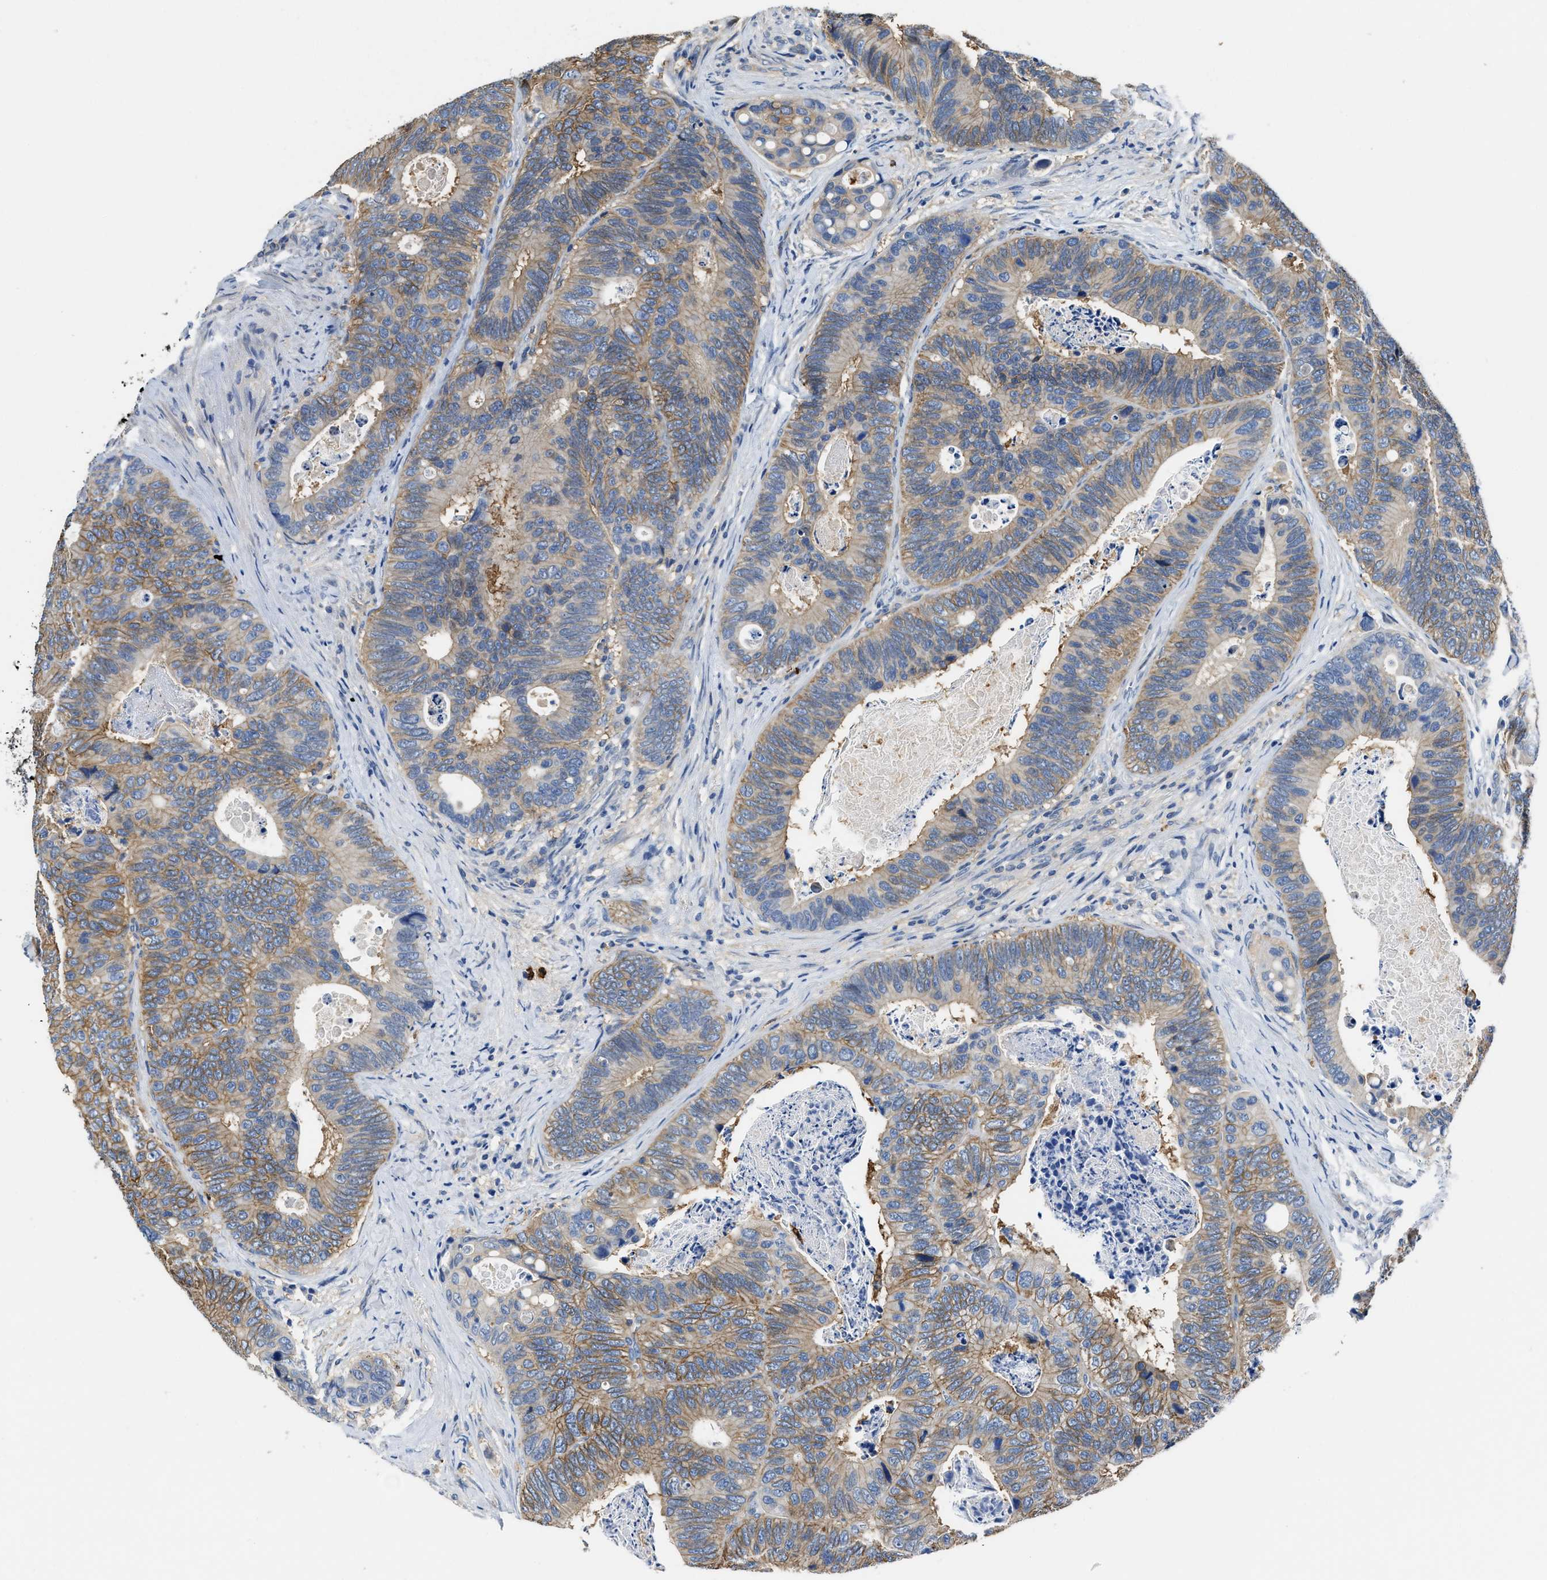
{"staining": {"intensity": "moderate", "quantity": "25%-75%", "location": "cytoplasmic/membranous"}, "tissue": "colorectal cancer", "cell_type": "Tumor cells", "image_type": "cancer", "snomed": [{"axis": "morphology", "description": "Inflammation, NOS"}, {"axis": "morphology", "description": "Adenocarcinoma, NOS"}, {"axis": "topography", "description": "Colon"}], "caption": "DAB immunohistochemical staining of colorectal adenocarcinoma demonstrates moderate cytoplasmic/membranous protein positivity in about 25%-75% of tumor cells. The staining is performed using DAB brown chromogen to label protein expression. The nuclei are counter-stained blue using hematoxylin.", "gene": "TRAF6", "patient": {"sex": "male", "age": 72}}